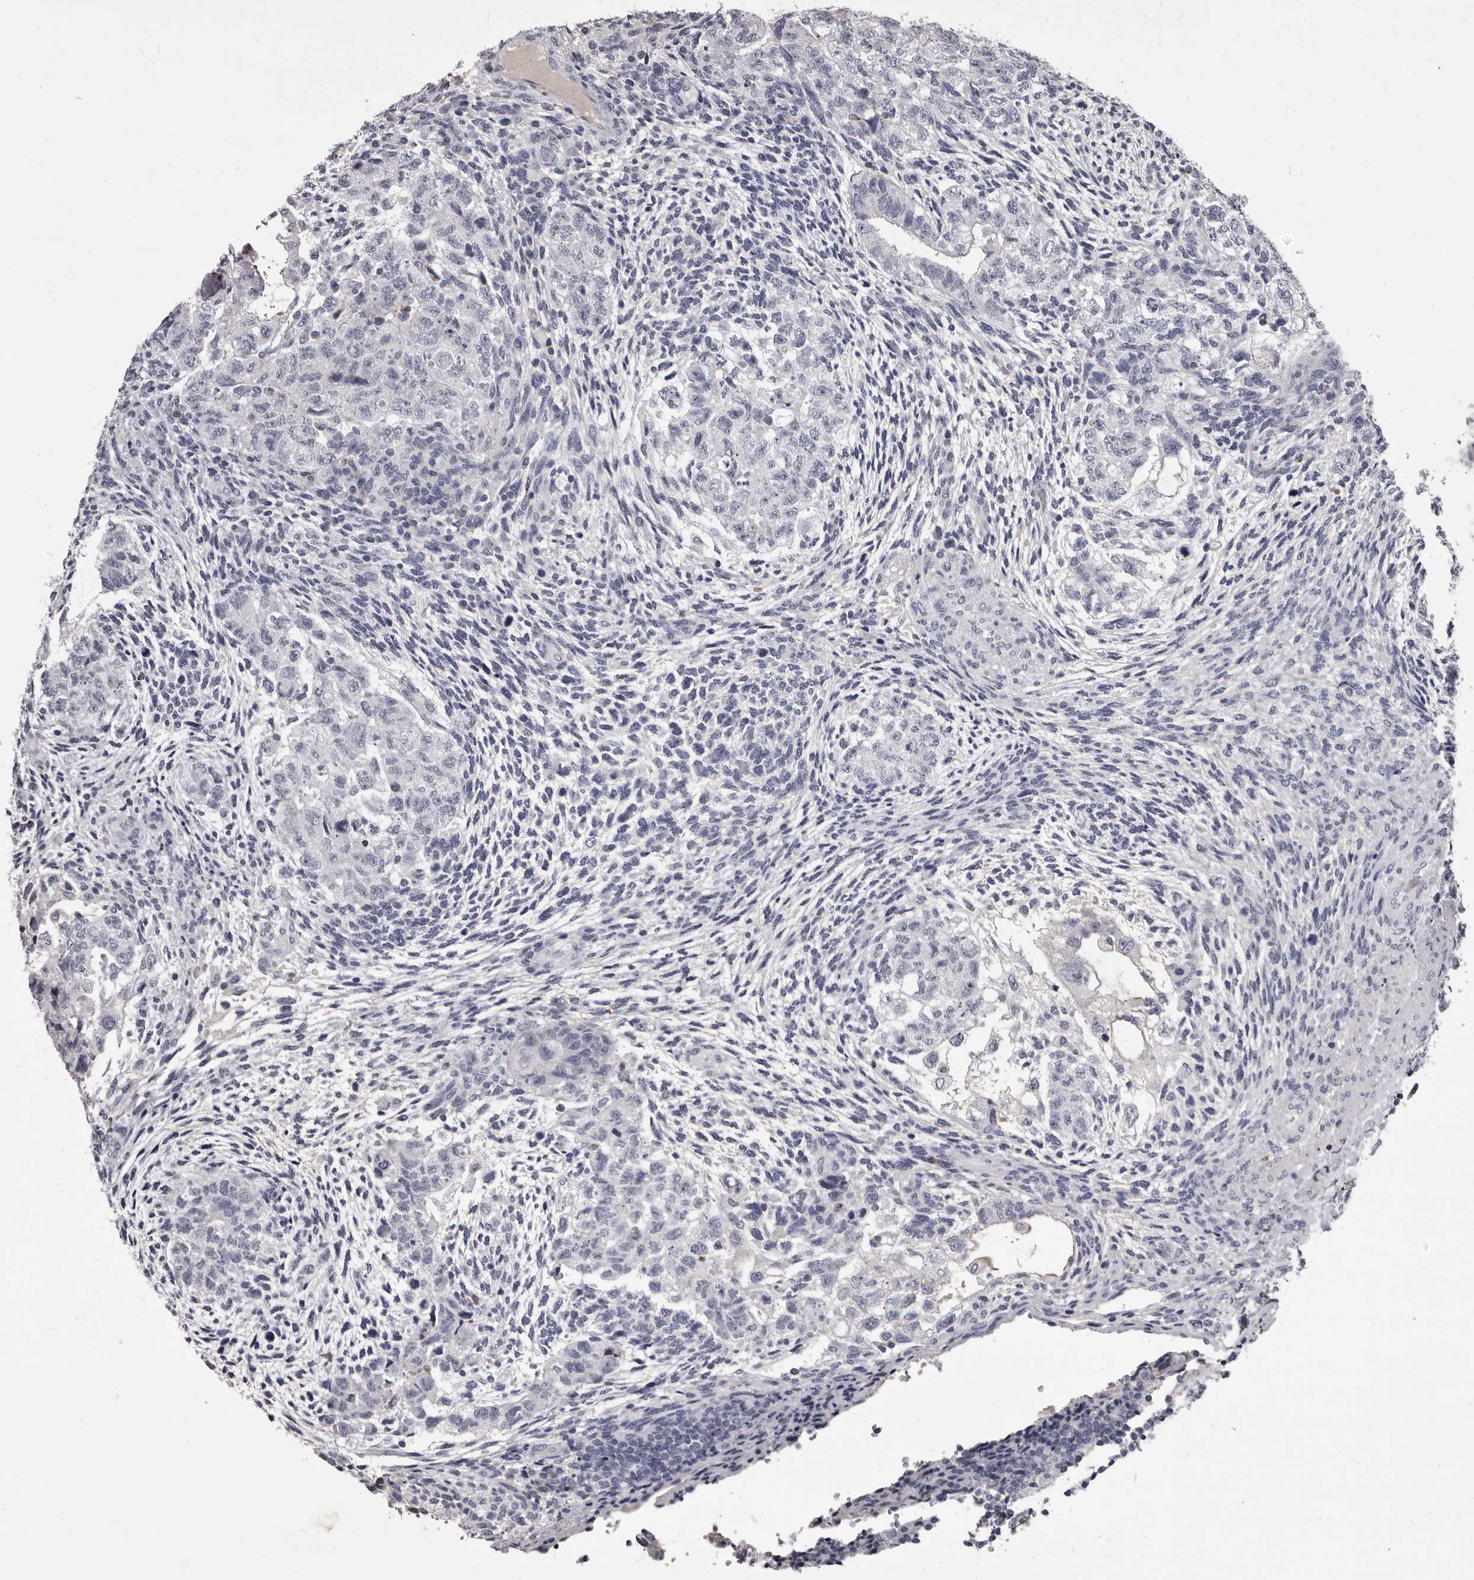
{"staining": {"intensity": "negative", "quantity": "none", "location": "none"}, "tissue": "testis cancer", "cell_type": "Tumor cells", "image_type": "cancer", "snomed": [{"axis": "morphology", "description": "Normal tissue, NOS"}, {"axis": "morphology", "description": "Carcinoma, Embryonal, NOS"}, {"axis": "topography", "description": "Testis"}], "caption": "Tumor cells show no significant protein staining in testis embryonal carcinoma.", "gene": "GZMH", "patient": {"sex": "male", "age": 36}}